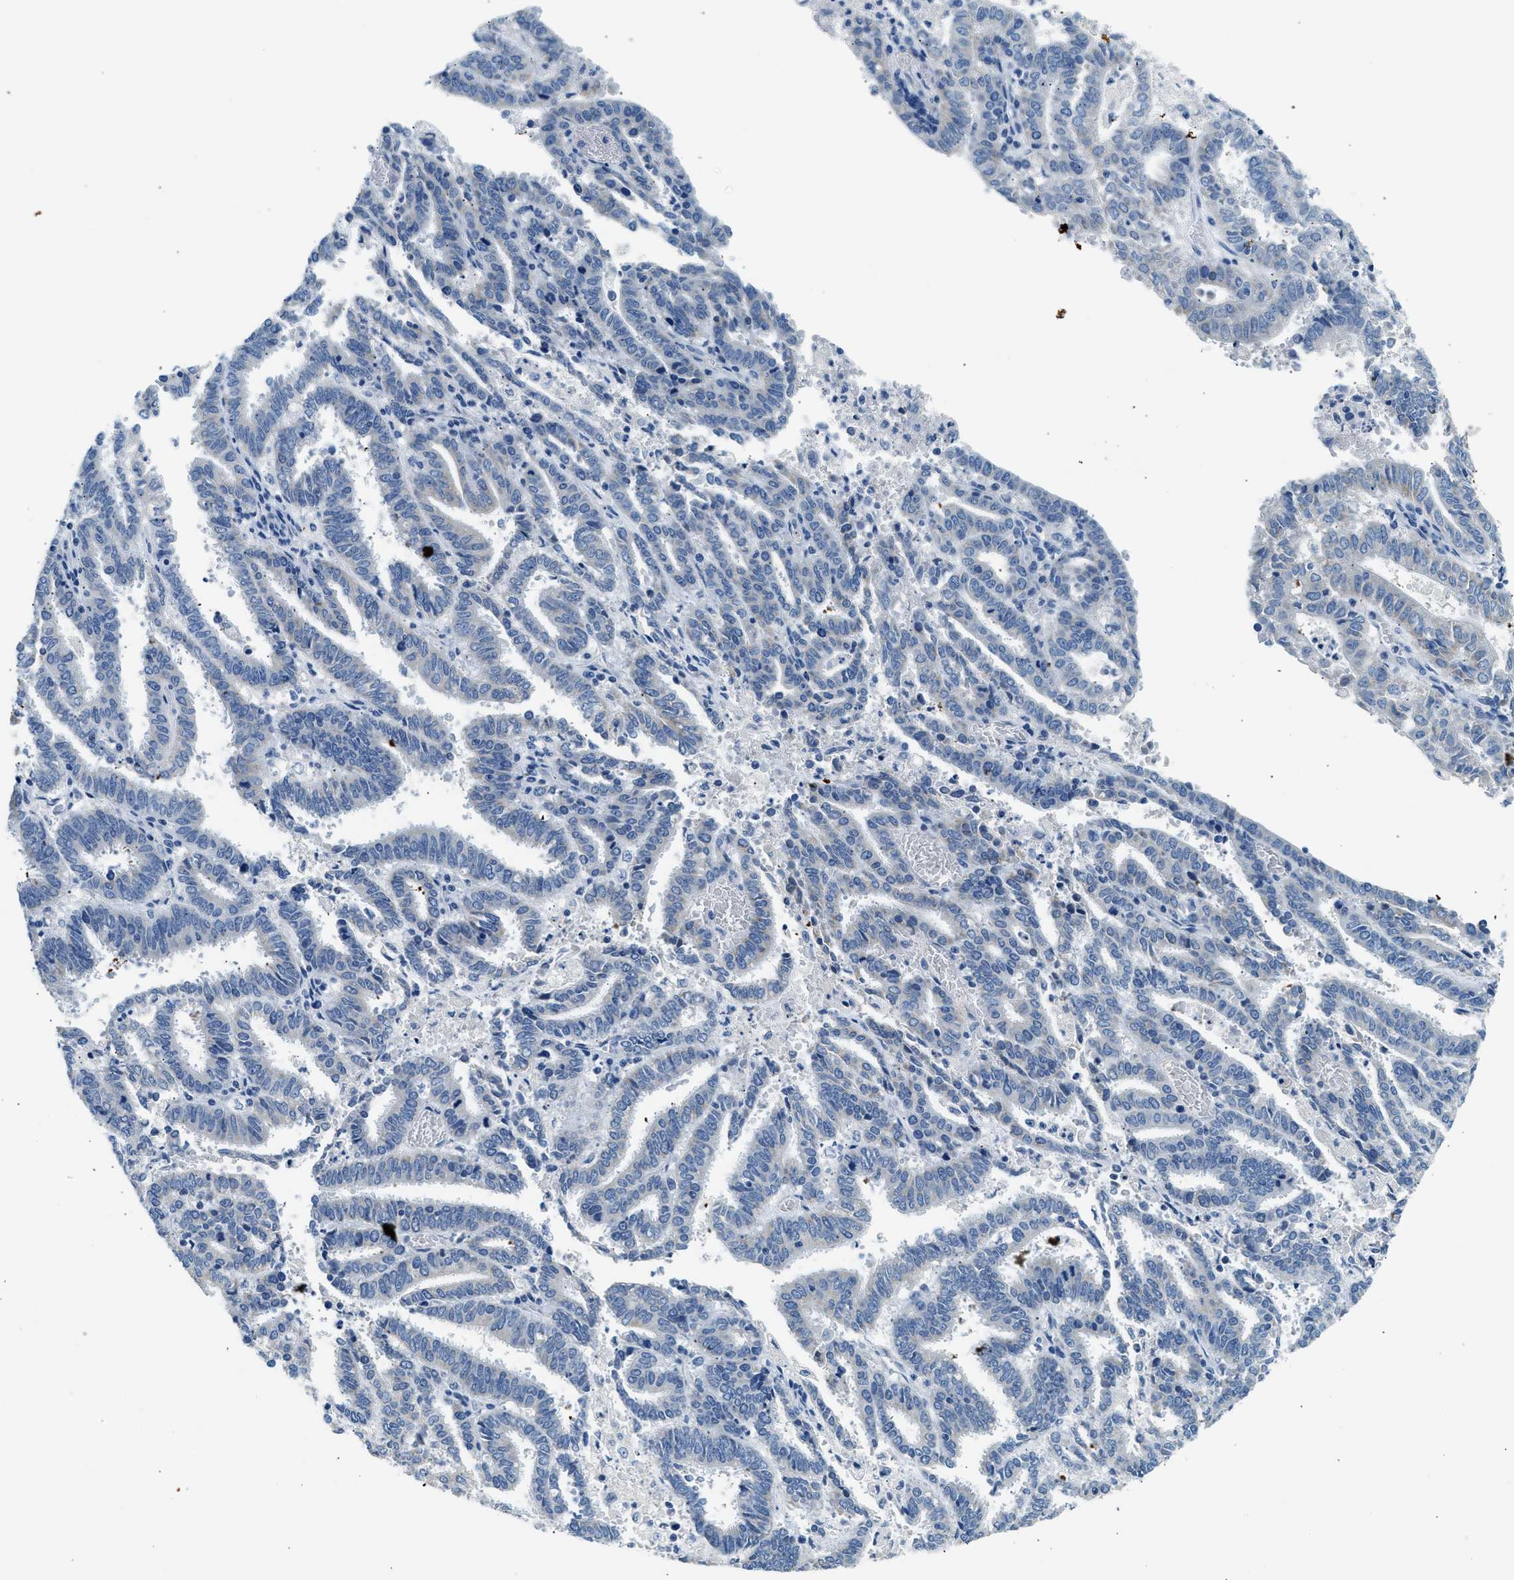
{"staining": {"intensity": "negative", "quantity": "none", "location": "none"}, "tissue": "endometrial cancer", "cell_type": "Tumor cells", "image_type": "cancer", "snomed": [{"axis": "morphology", "description": "Adenocarcinoma, NOS"}, {"axis": "topography", "description": "Uterus"}], "caption": "This image is of endometrial adenocarcinoma stained with immunohistochemistry (IHC) to label a protein in brown with the nuclei are counter-stained blue. There is no expression in tumor cells.", "gene": "CLDN18", "patient": {"sex": "female", "age": 83}}